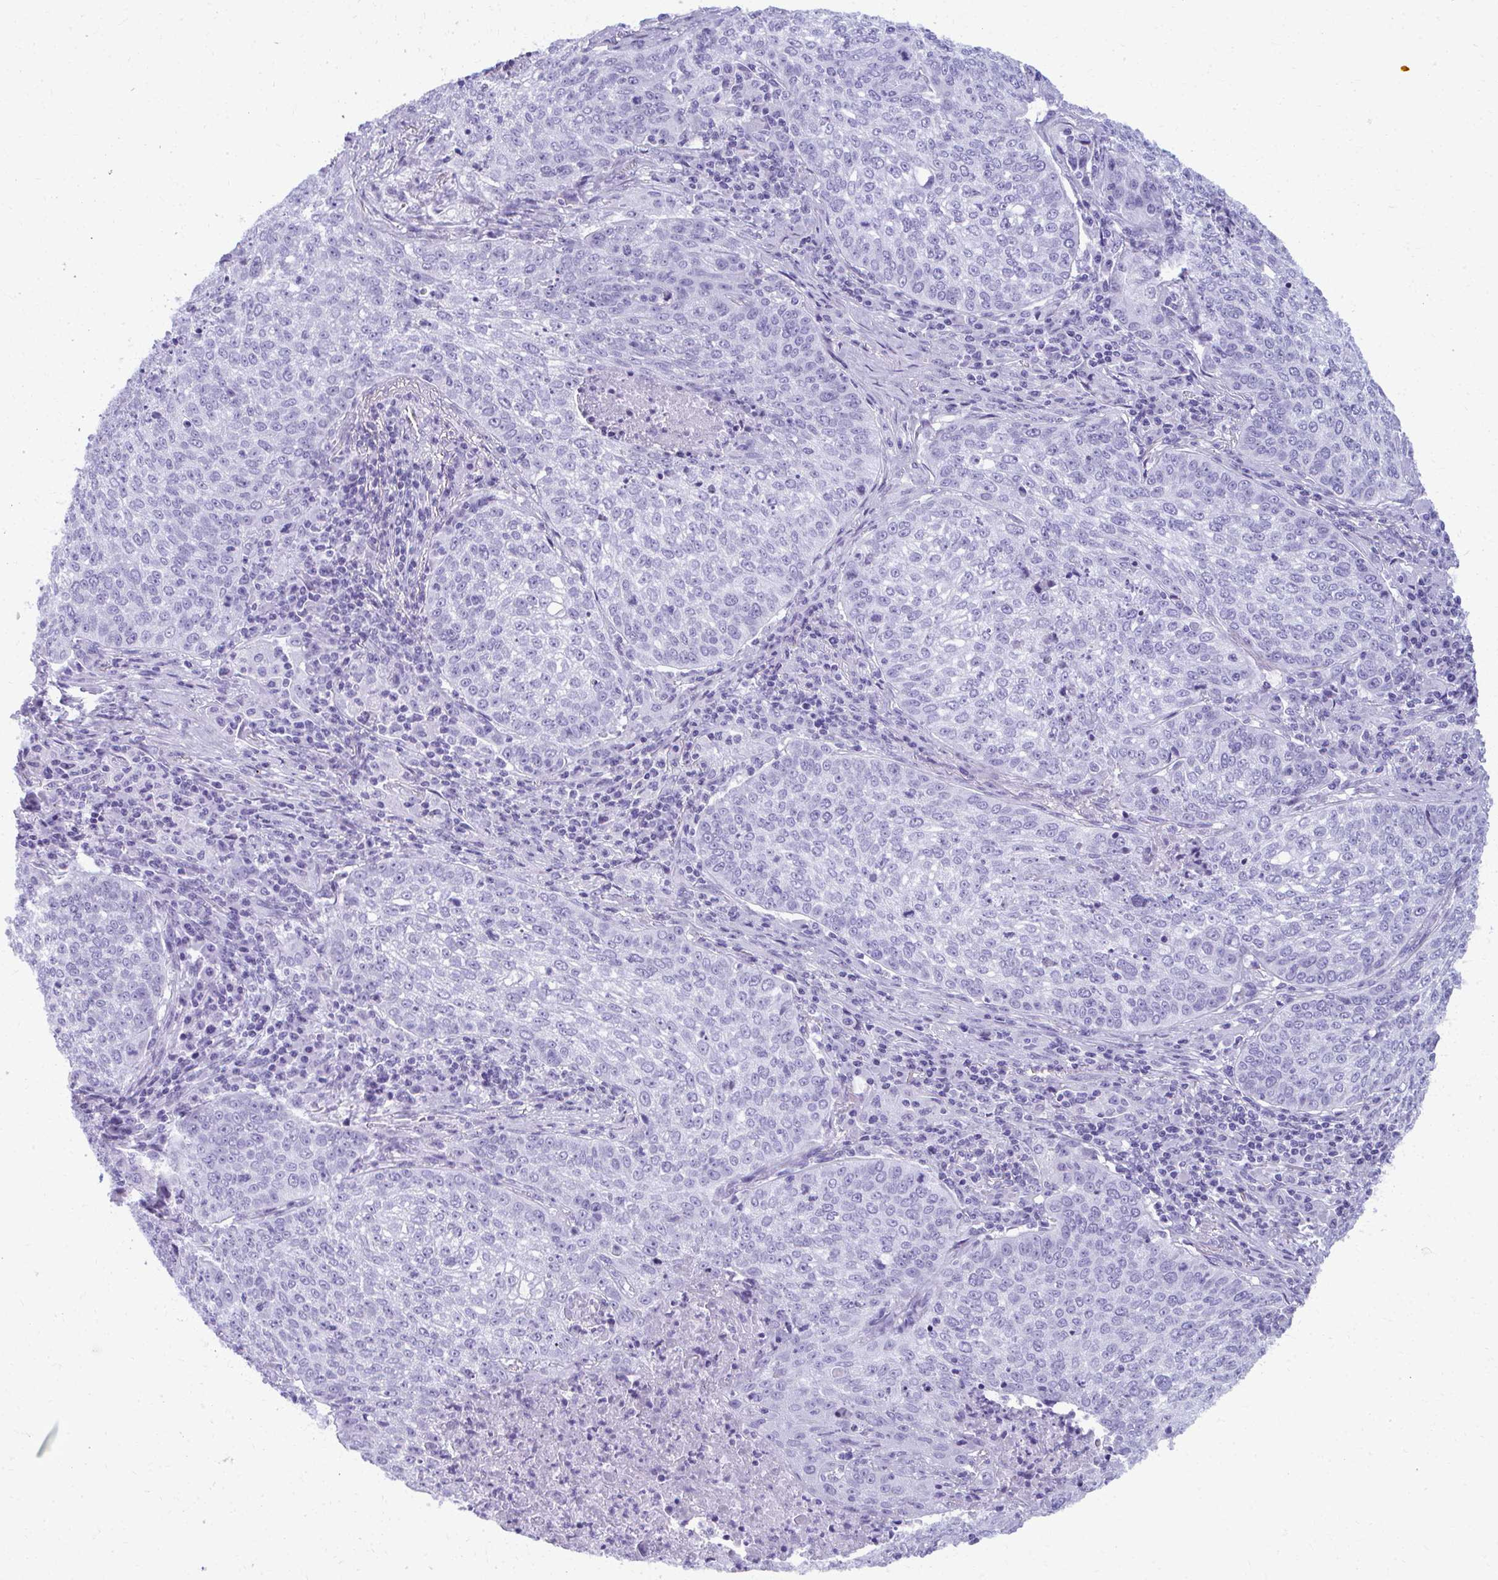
{"staining": {"intensity": "negative", "quantity": "none", "location": "none"}, "tissue": "lung cancer", "cell_type": "Tumor cells", "image_type": "cancer", "snomed": [{"axis": "morphology", "description": "Squamous cell carcinoma, NOS"}, {"axis": "topography", "description": "Lung"}], "caption": "Immunohistochemistry (IHC) of human lung cancer (squamous cell carcinoma) displays no expression in tumor cells. Brightfield microscopy of IHC stained with DAB (3,3'-diaminobenzidine) (brown) and hematoxylin (blue), captured at high magnification.", "gene": "MAF1", "patient": {"sex": "male", "age": 63}}